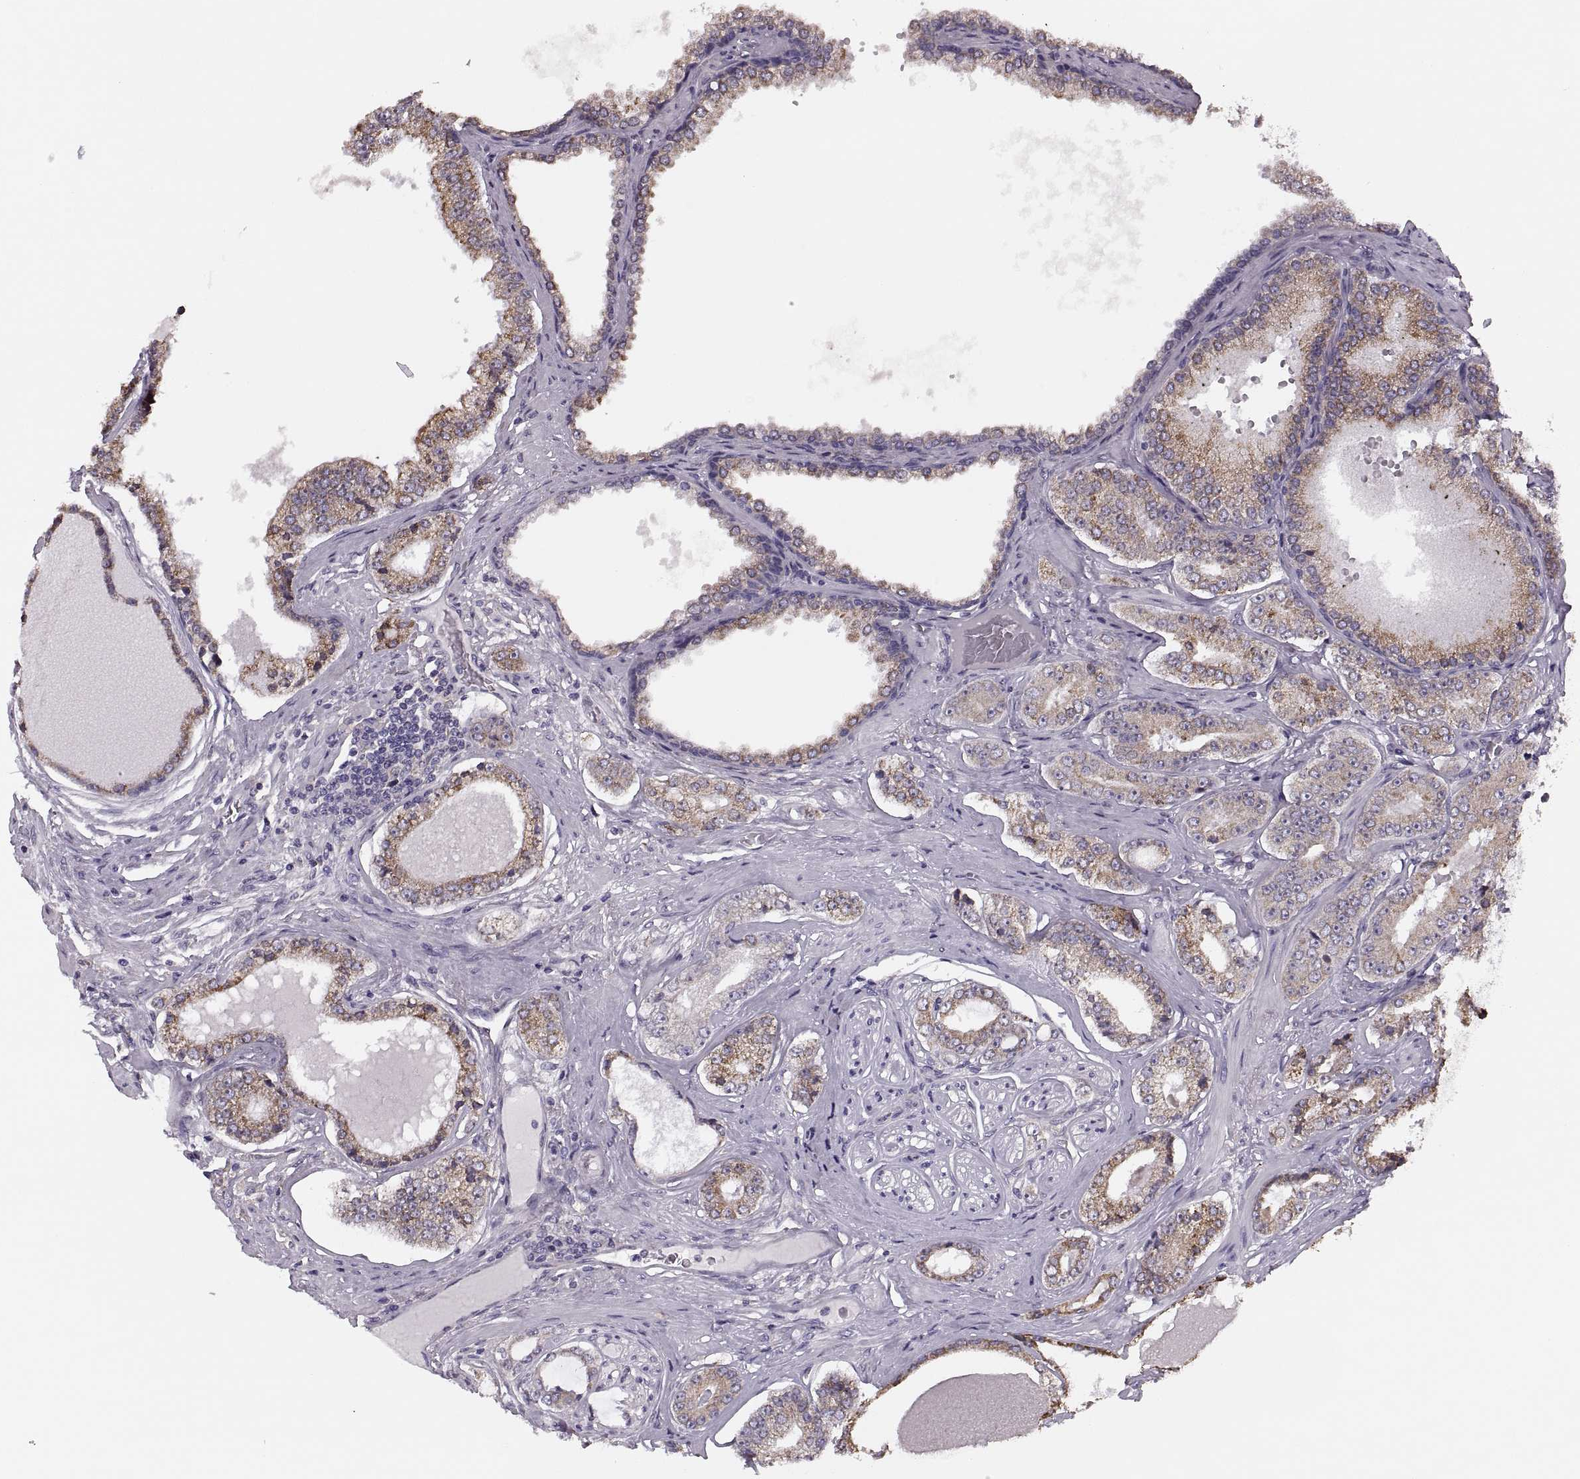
{"staining": {"intensity": "moderate", "quantity": "25%-75%", "location": "cytoplasmic/membranous"}, "tissue": "prostate cancer", "cell_type": "Tumor cells", "image_type": "cancer", "snomed": [{"axis": "morphology", "description": "Adenocarcinoma, NOS"}, {"axis": "topography", "description": "Prostate"}], "caption": "Immunohistochemical staining of human prostate adenocarcinoma displays medium levels of moderate cytoplasmic/membranous staining in approximately 25%-75% of tumor cells.", "gene": "LETM2", "patient": {"sex": "male", "age": 64}}